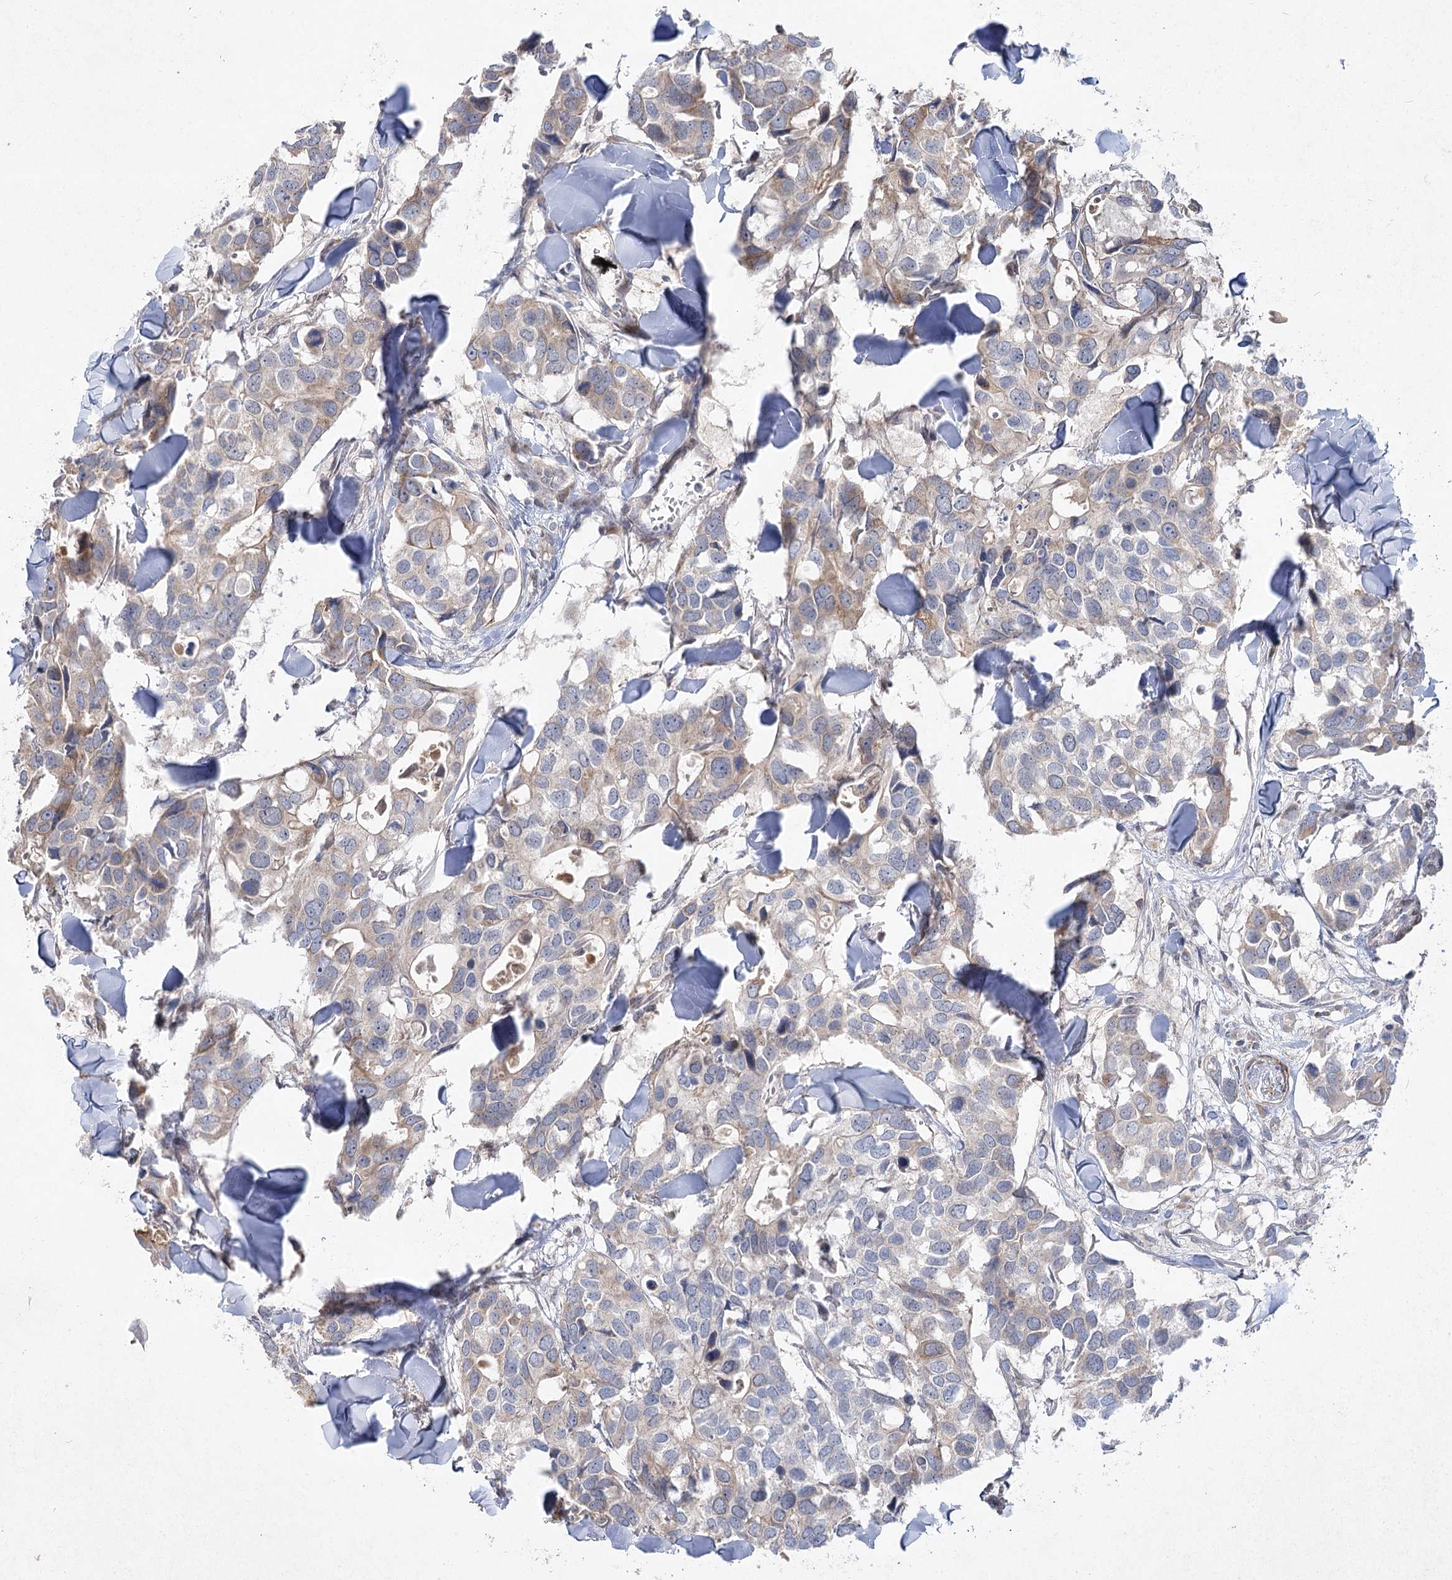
{"staining": {"intensity": "moderate", "quantity": "<25%", "location": "cytoplasmic/membranous"}, "tissue": "breast cancer", "cell_type": "Tumor cells", "image_type": "cancer", "snomed": [{"axis": "morphology", "description": "Duct carcinoma"}, {"axis": "topography", "description": "Breast"}], "caption": "Moderate cytoplasmic/membranous staining for a protein is seen in about <25% of tumor cells of breast cancer (invasive ductal carcinoma) using immunohistochemistry.", "gene": "SH3BP5L", "patient": {"sex": "female", "age": 83}}